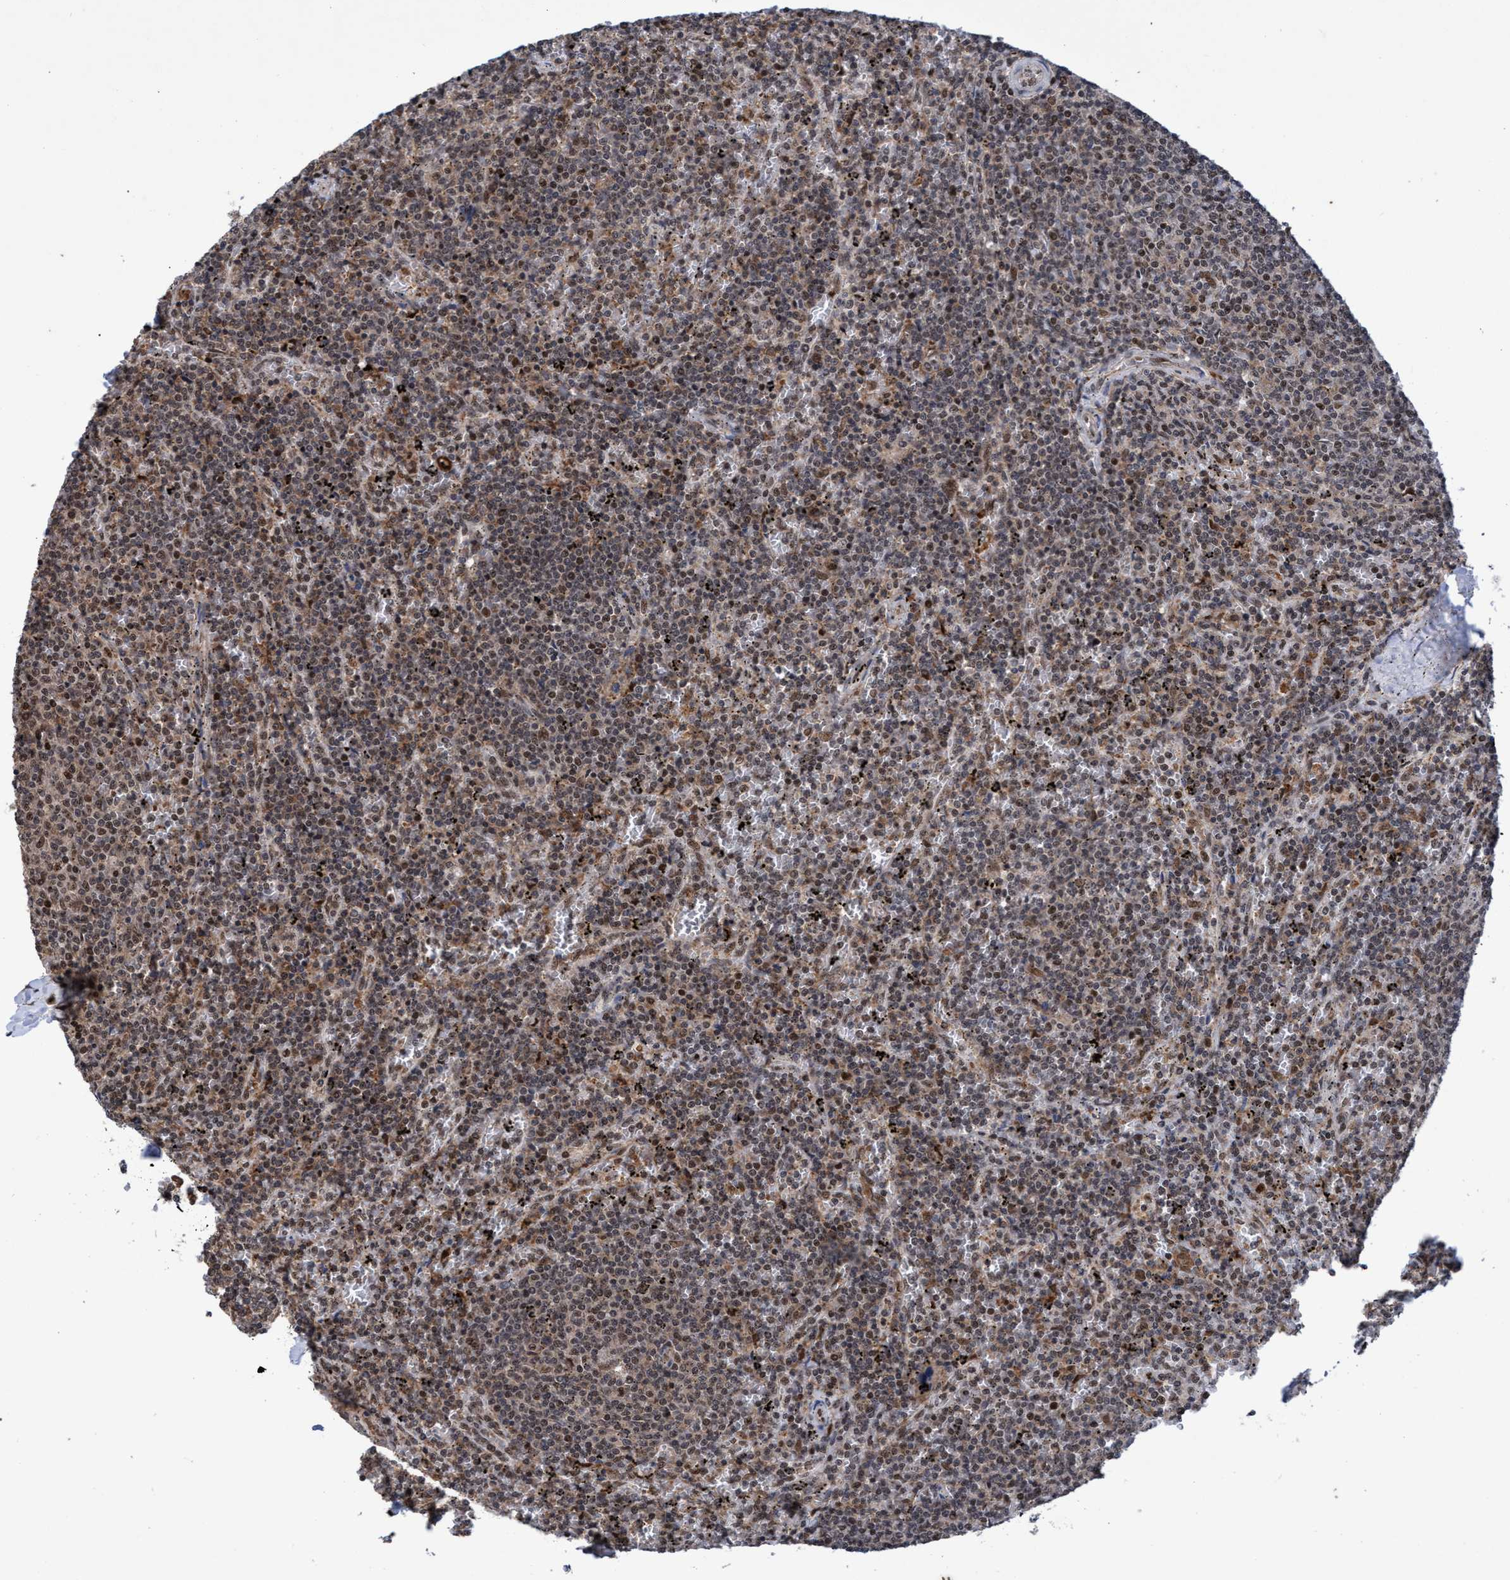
{"staining": {"intensity": "weak", "quantity": ">75%", "location": "nuclear"}, "tissue": "lymphoma", "cell_type": "Tumor cells", "image_type": "cancer", "snomed": [{"axis": "morphology", "description": "Malignant lymphoma, non-Hodgkin's type, Low grade"}, {"axis": "topography", "description": "Spleen"}], "caption": "This is an image of immunohistochemistry staining of low-grade malignant lymphoma, non-Hodgkin's type, which shows weak staining in the nuclear of tumor cells.", "gene": "GTF2F1", "patient": {"sex": "female", "age": 50}}